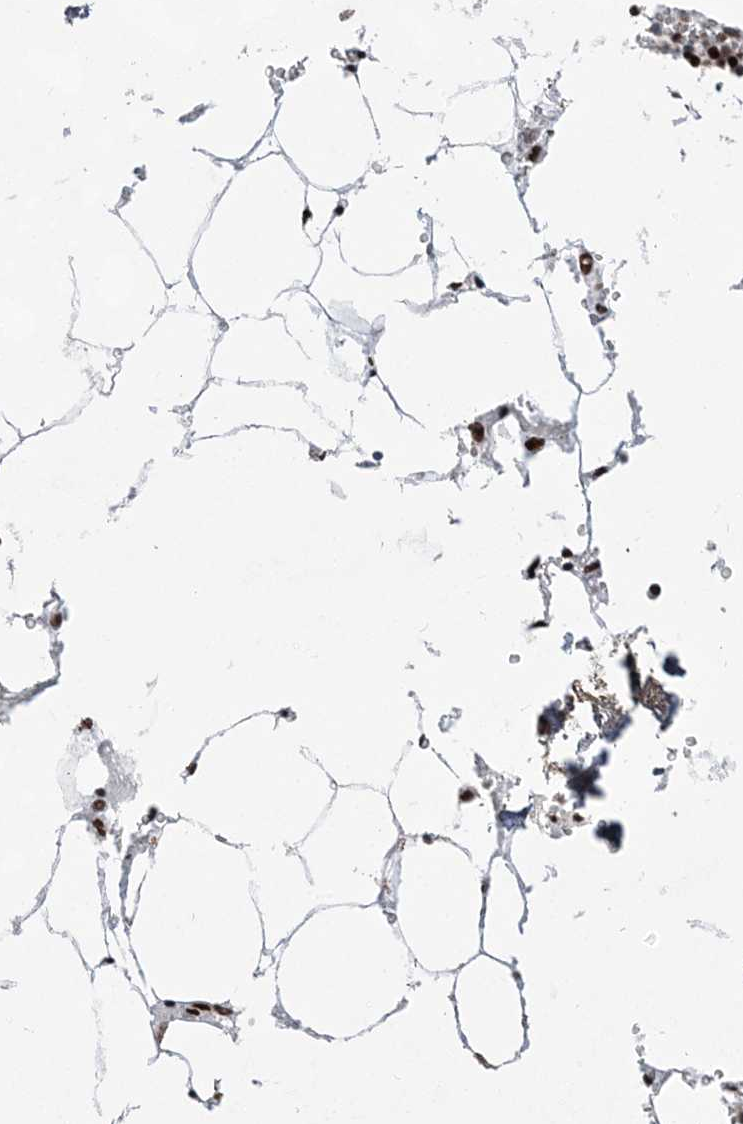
{"staining": {"intensity": "strong", "quantity": ">75%", "location": "nuclear"}, "tissue": "bone marrow", "cell_type": "Hematopoietic cells", "image_type": "normal", "snomed": [{"axis": "morphology", "description": "Normal tissue, NOS"}, {"axis": "topography", "description": "Bone marrow"}], "caption": "Hematopoietic cells demonstrate strong nuclear positivity in about >75% of cells in benign bone marrow.", "gene": "ZBTB7A", "patient": {"sex": "male", "age": 70}}